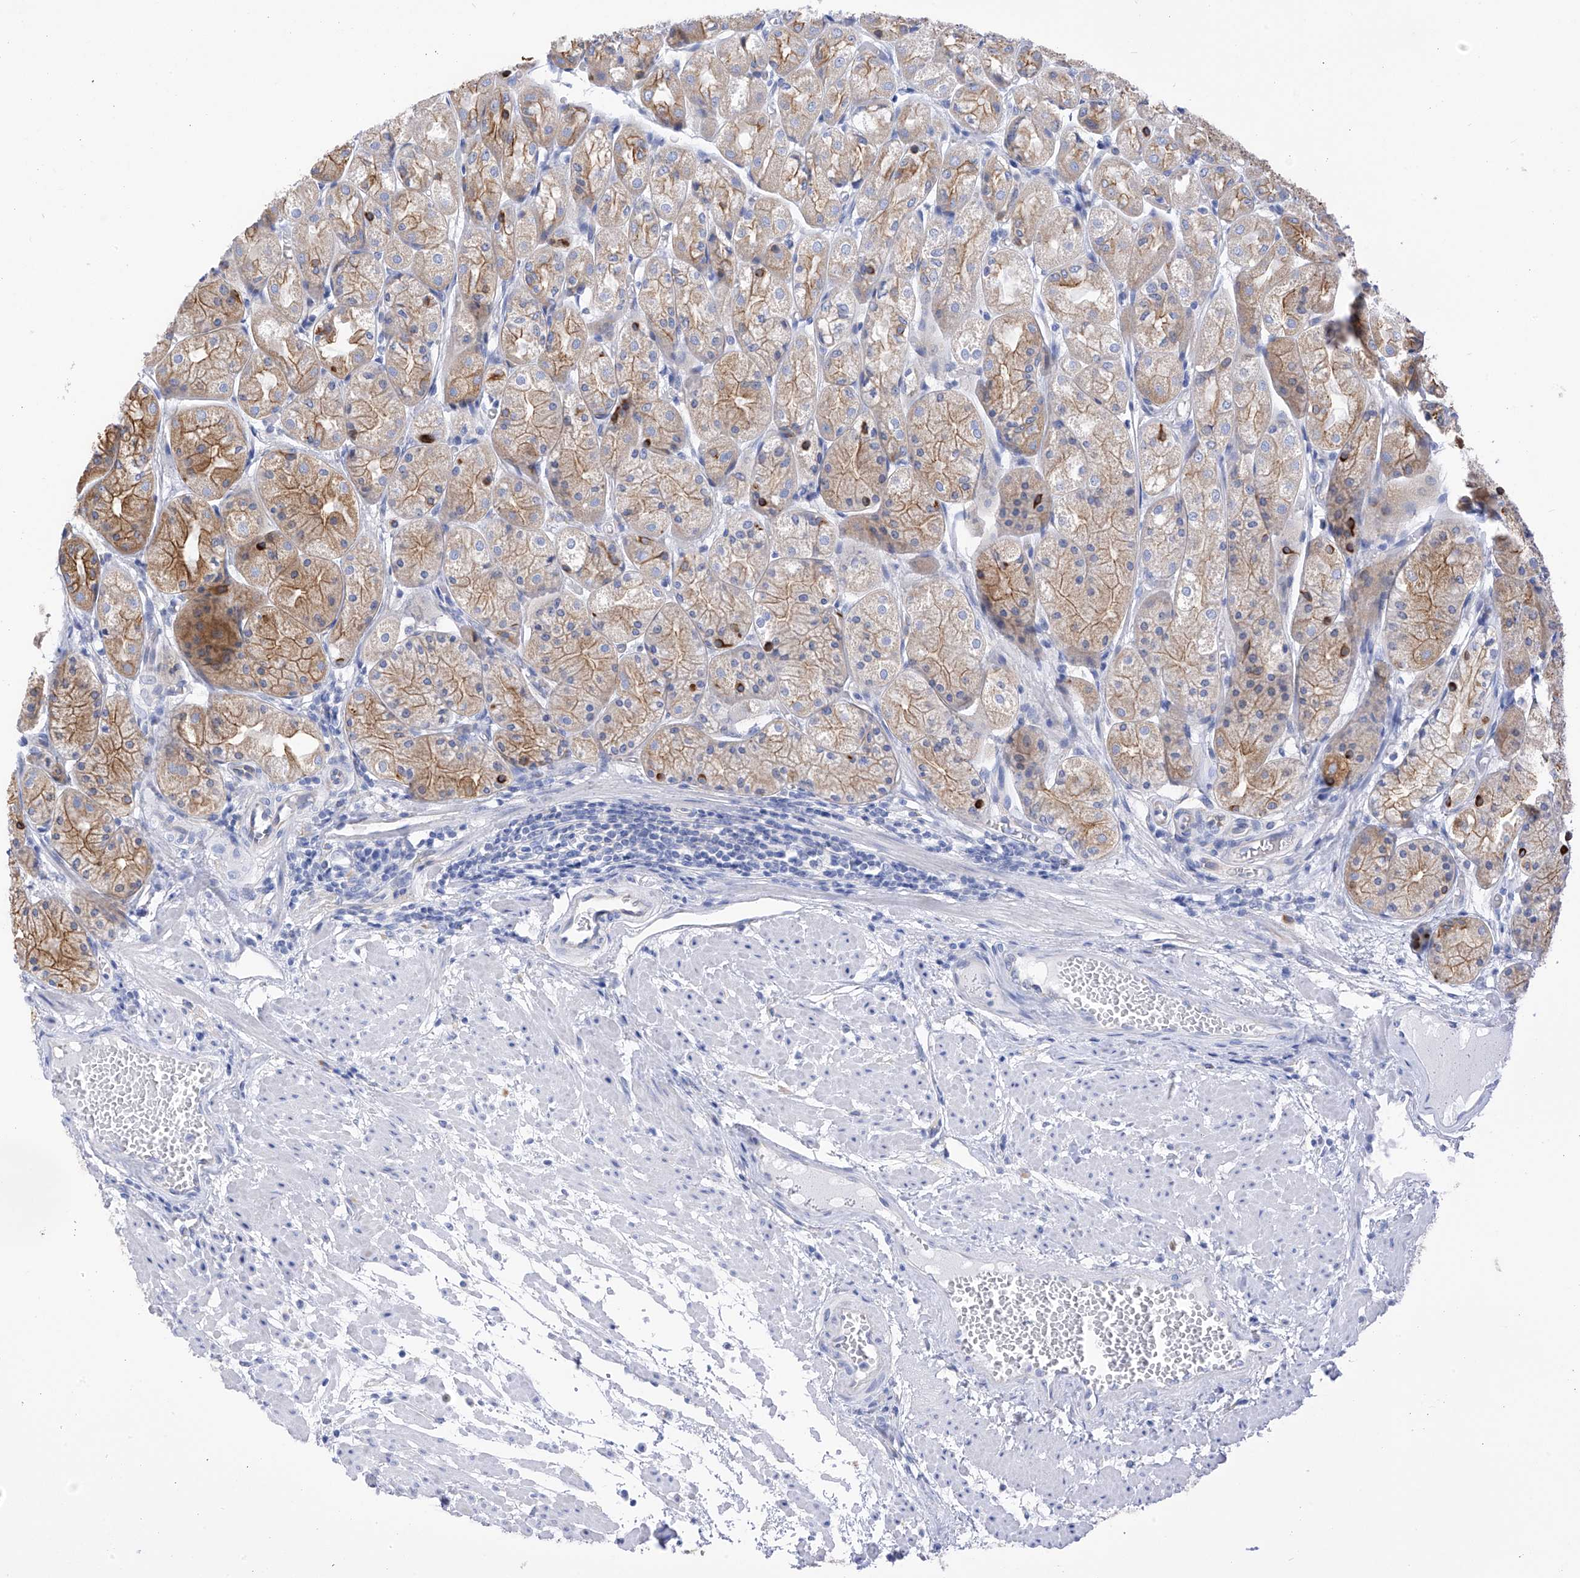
{"staining": {"intensity": "moderate", "quantity": "25%-75%", "location": "cytoplasmic/membranous"}, "tissue": "stomach", "cell_type": "Glandular cells", "image_type": "normal", "snomed": [{"axis": "morphology", "description": "Normal tissue, NOS"}, {"axis": "topography", "description": "Stomach, upper"}], "caption": "Immunohistochemistry (IHC) image of normal stomach: stomach stained using immunohistochemistry (IHC) demonstrates medium levels of moderate protein expression localized specifically in the cytoplasmic/membranous of glandular cells, appearing as a cytoplasmic/membranous brown color.", "gene": "PIK3C2B", "patient": {"sex": "male", "age": 72}}